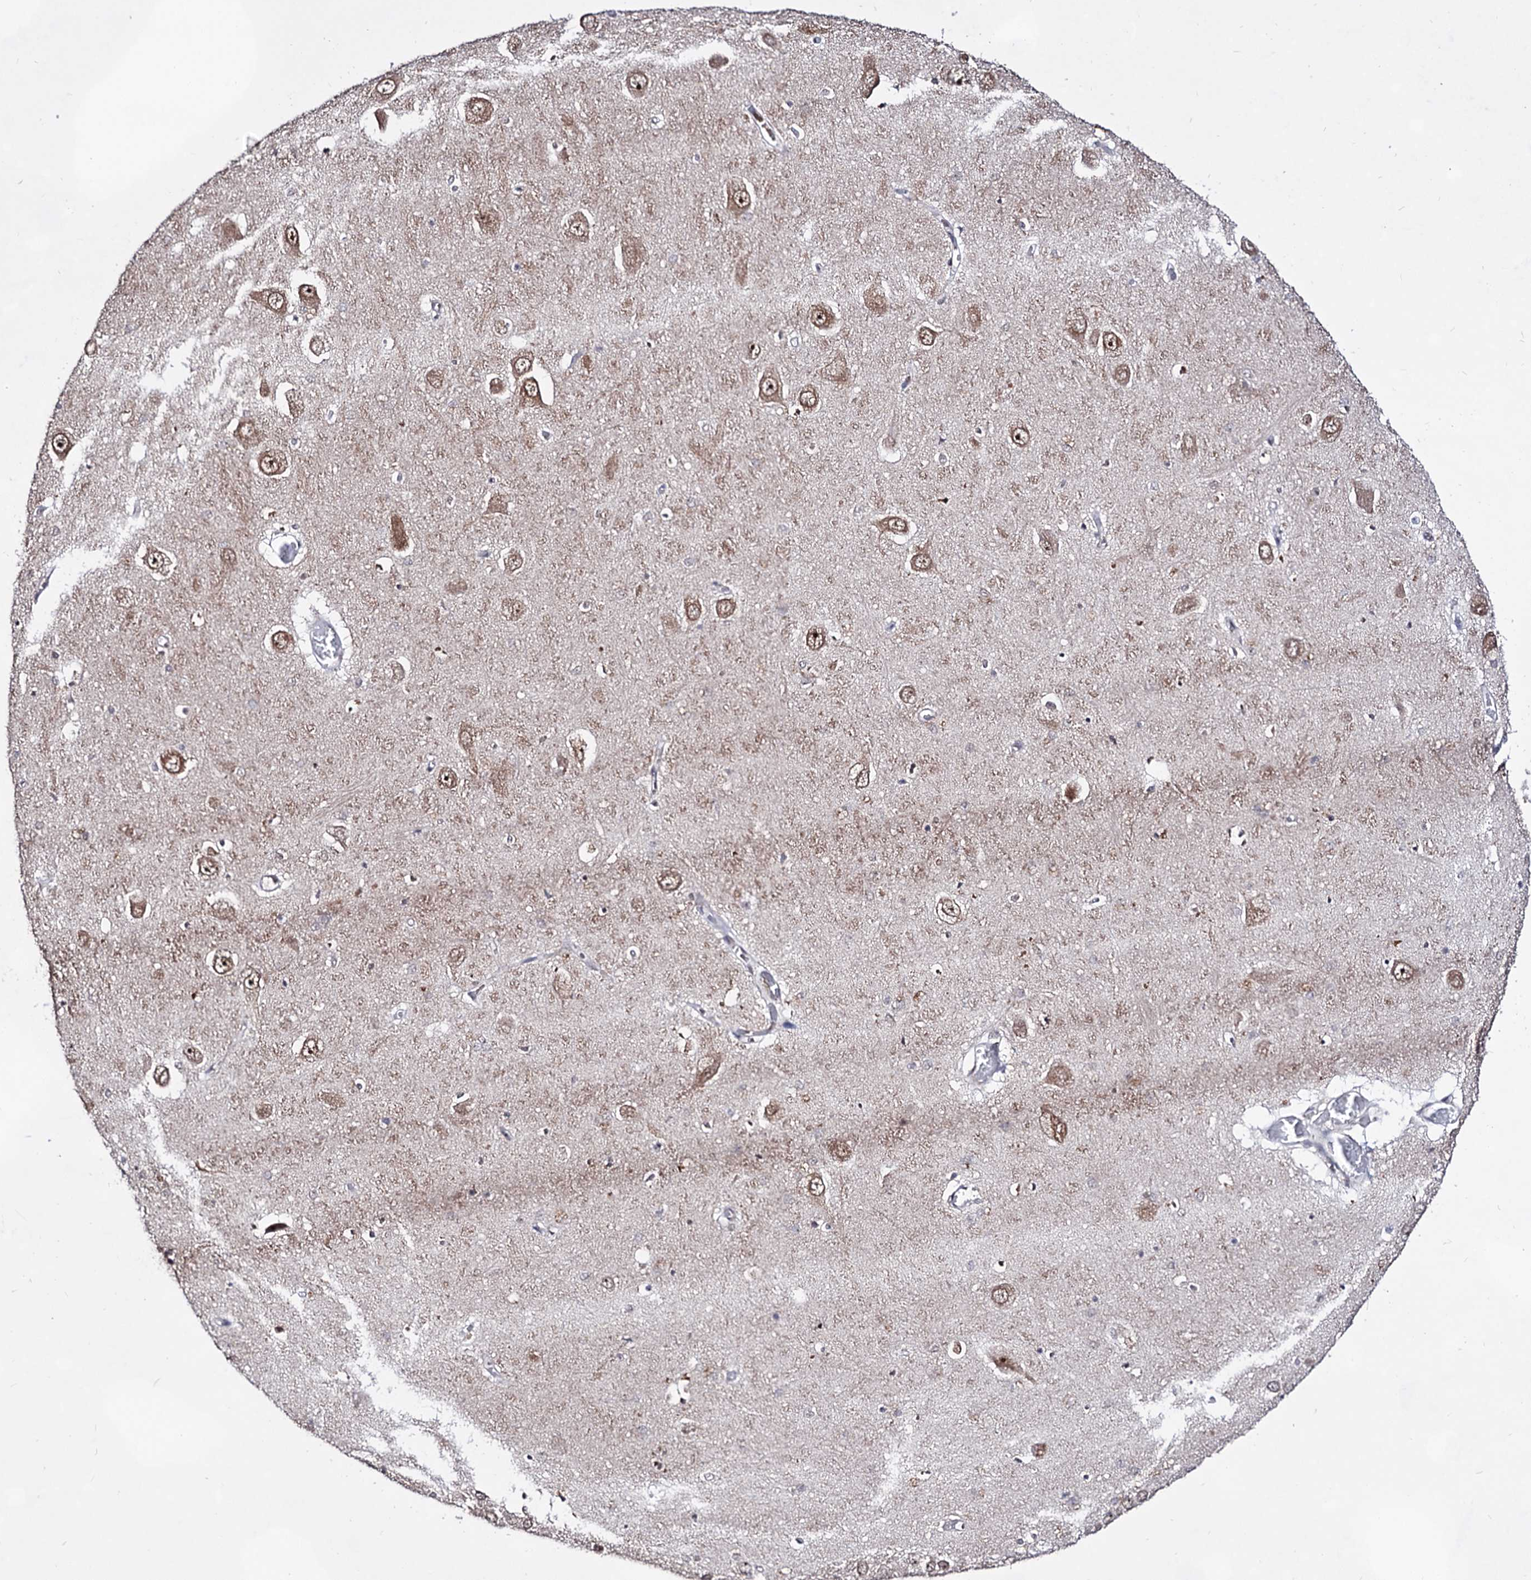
{"staining": {"intensity": "negative", "quantity": "none", "location": "none"}, "tissue": "hippocampus", "cell_type": "Glial cells", "image_type": "normal", "snomed": [{"axis": "morphology", "description": "Normal tissue, NOS"}, {"axis": "topography", "description": "Hippocampus"}], "caption": "Immunohistochemistry (IHC) of normal human hippocampus exhibits no positivity in glial cells.", "gene": "EXOSC10", "patient": {"sex": "male", "age": 70}}